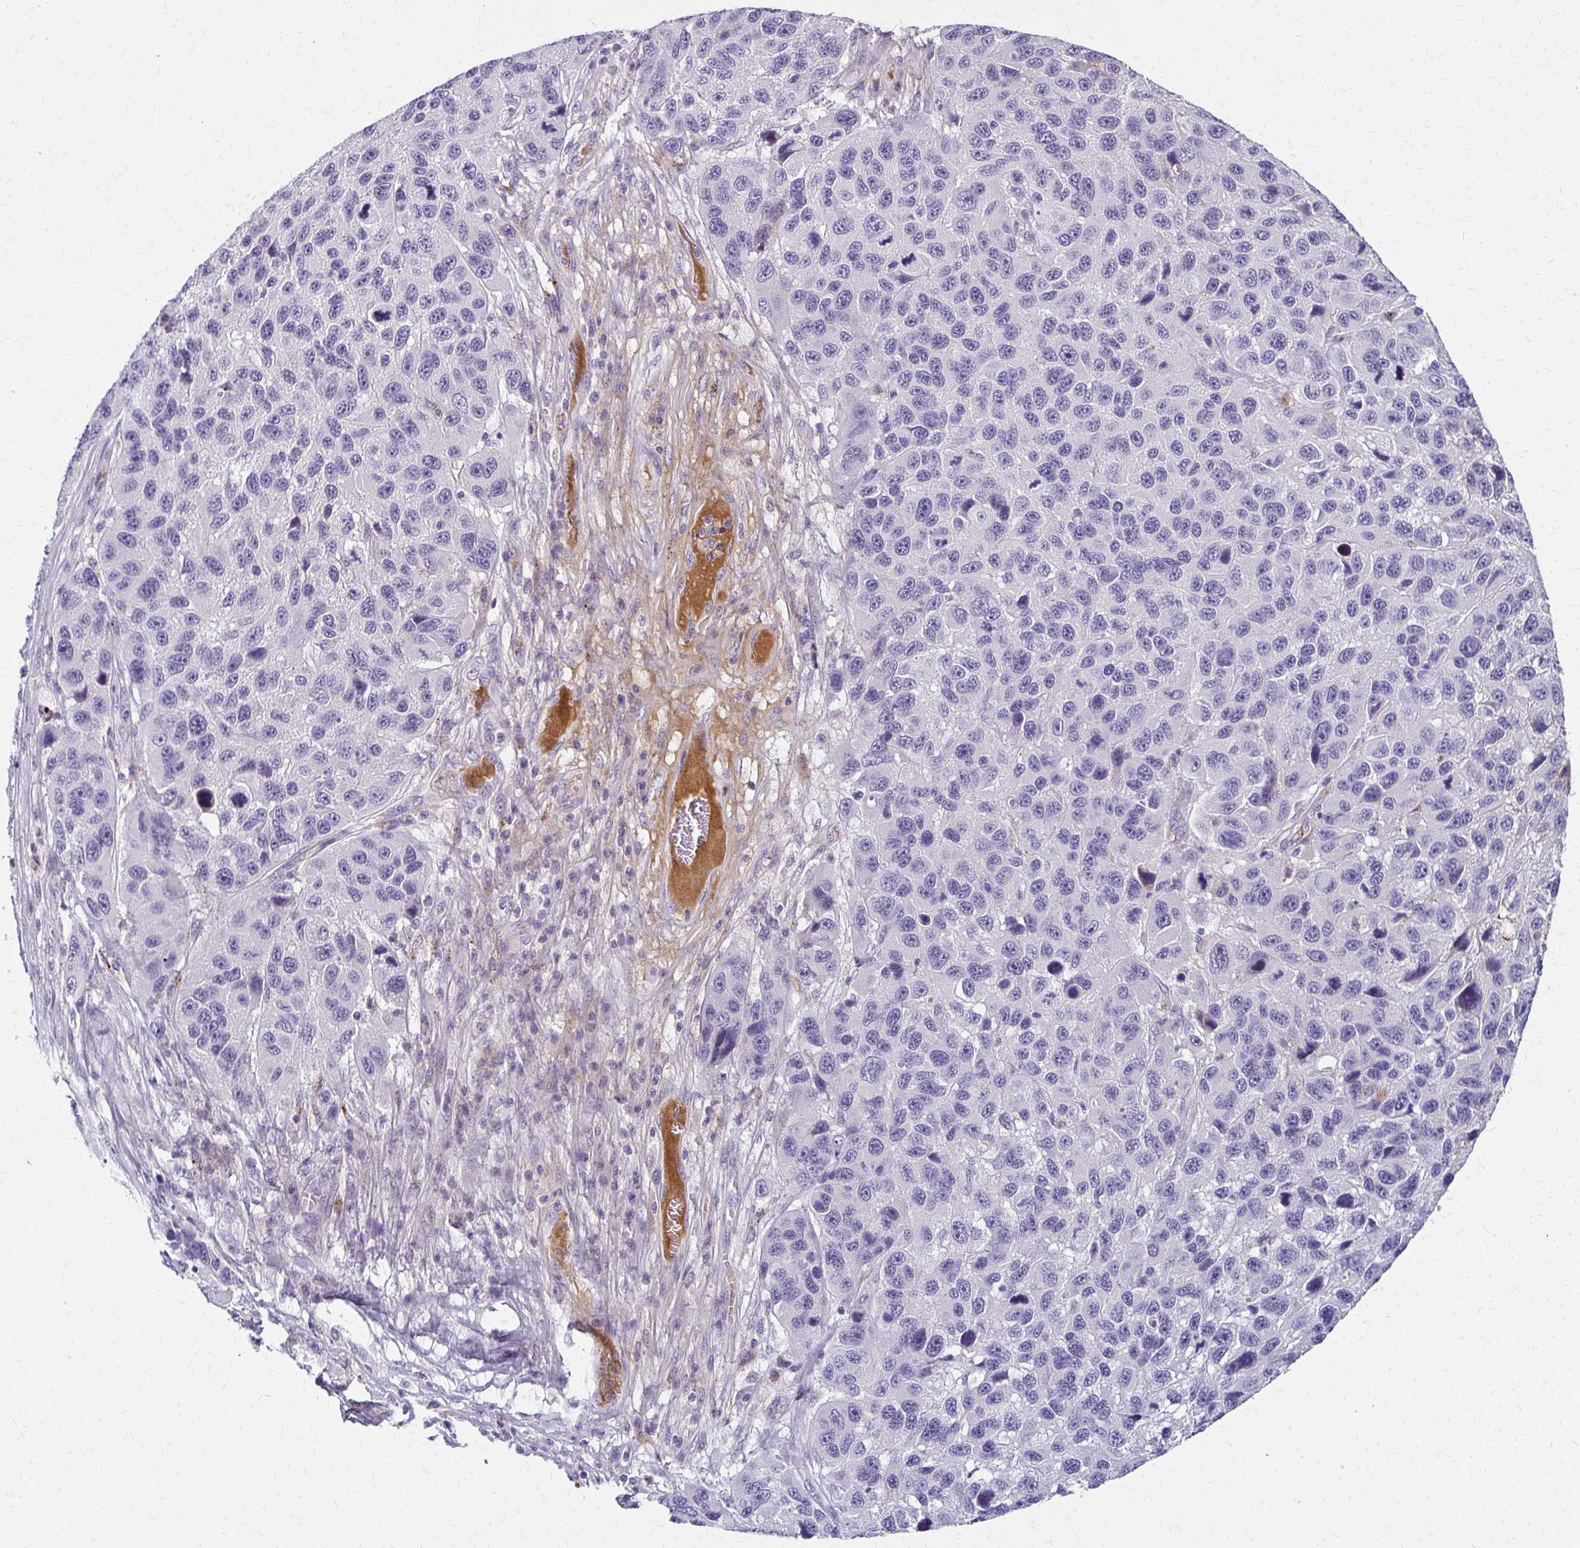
{"staining": {"intensity": "negative", "quantity": "none", "location": "none"}, "tissue": "melanoma", "cell_type": "Tumor cells", "image_type": "cancer", "snomed": [{"axis": "morphology", "description": "Malignant melanoma, NOS"}, {"axis": "topography", "description": "Skin"}], "caption": "IHC of melanoma demonstrates no staining in tumor cells. Nuclei are stained in blue.", "gene": "BBS12", "patient": {"sex": "male", "age": 53}}